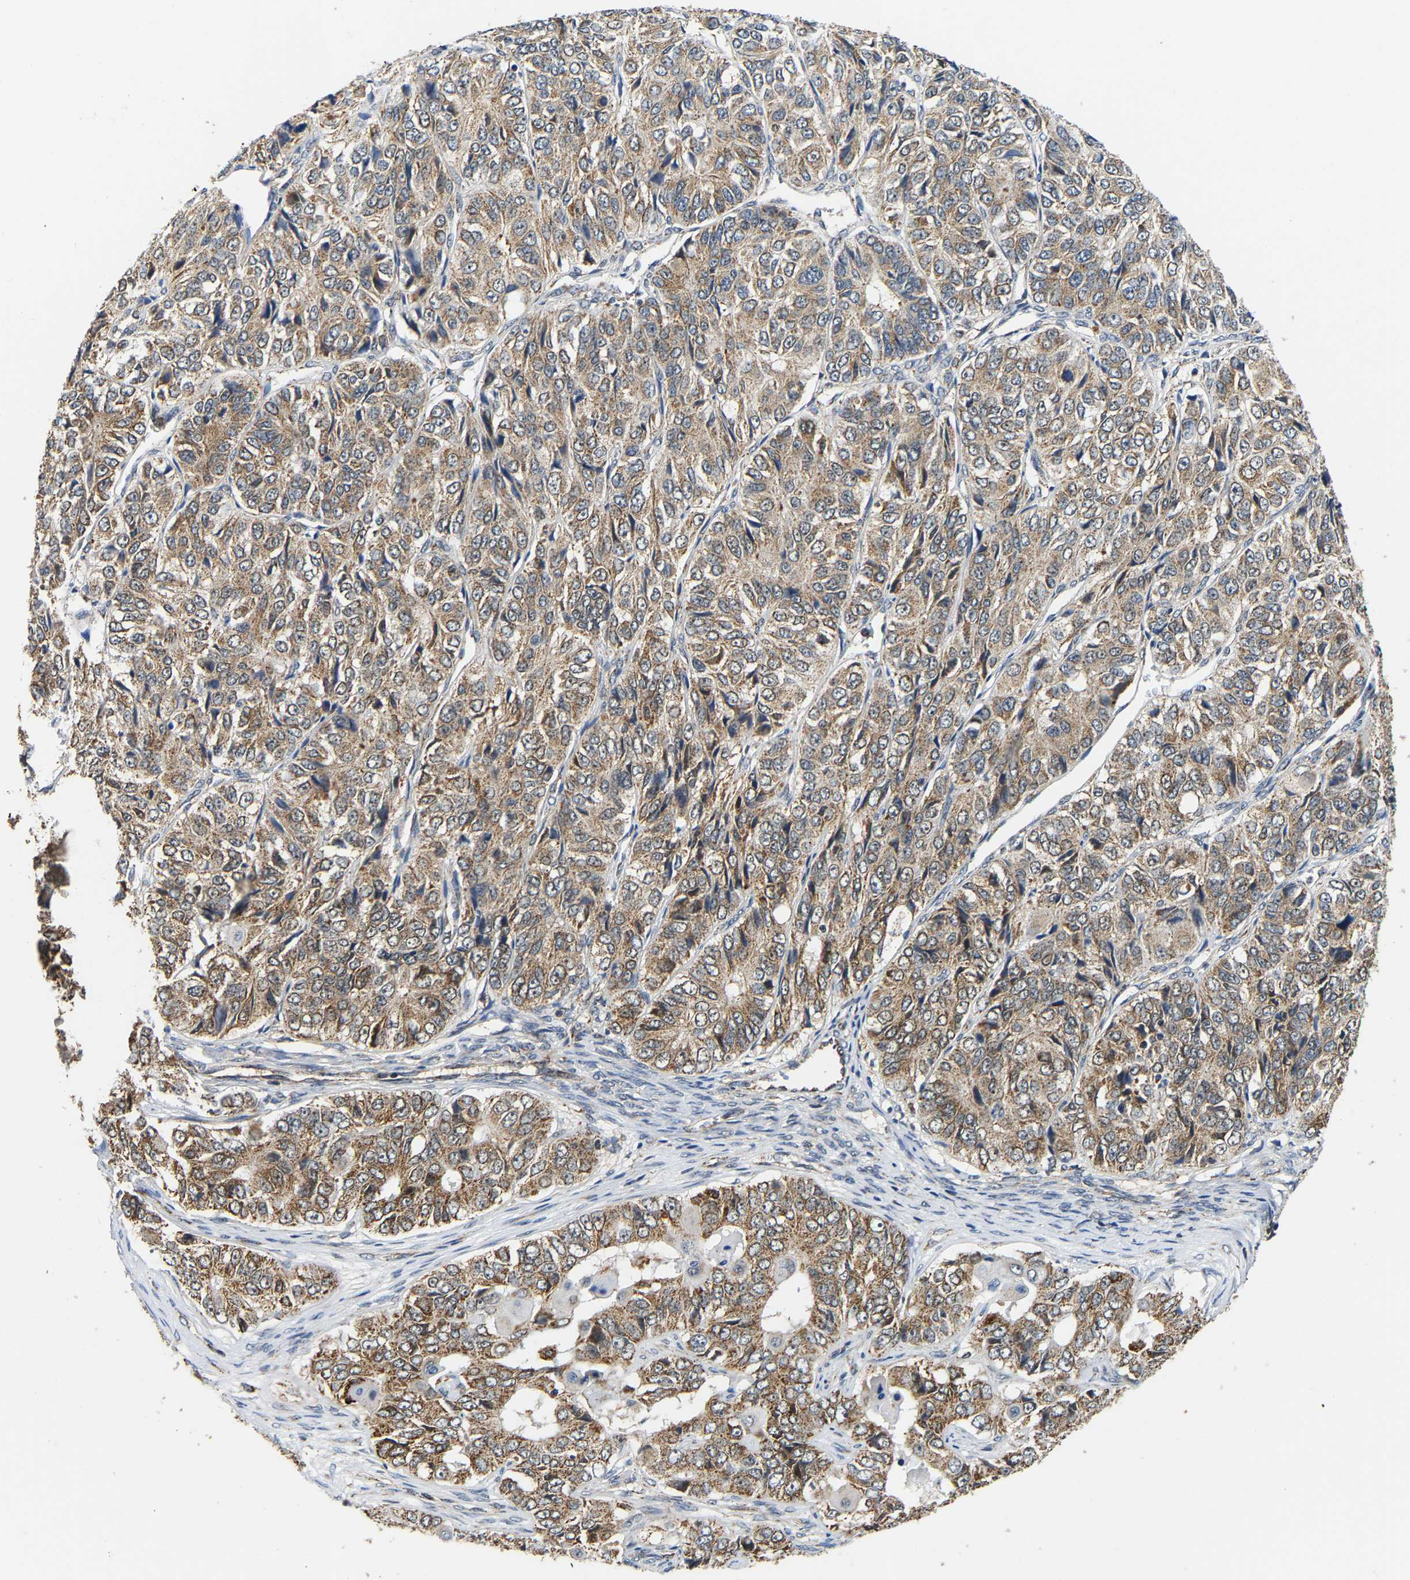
{"staining": {"intensity": "moderate", "quantity": ">75%", "location": "cytoplasmic/membranous"}, "tissue": "ovarian cancer", "cell_type": "Tumor cells", "image_type": "cancer", "snomed": [{"axis": "morphology", "description": "Carcinoma, endometroid"}, {"axis": "topography", "description": "Ovary"}], "caption": "This is a micrograph of immunohistochemistry staining of endometroid carcinoma (ovarian), which shows moderate staining in the cytoplasmic/membranous of tumor cells.", "gene": "GIMAP7", "patient": {"sex": "female", "age": 51}}